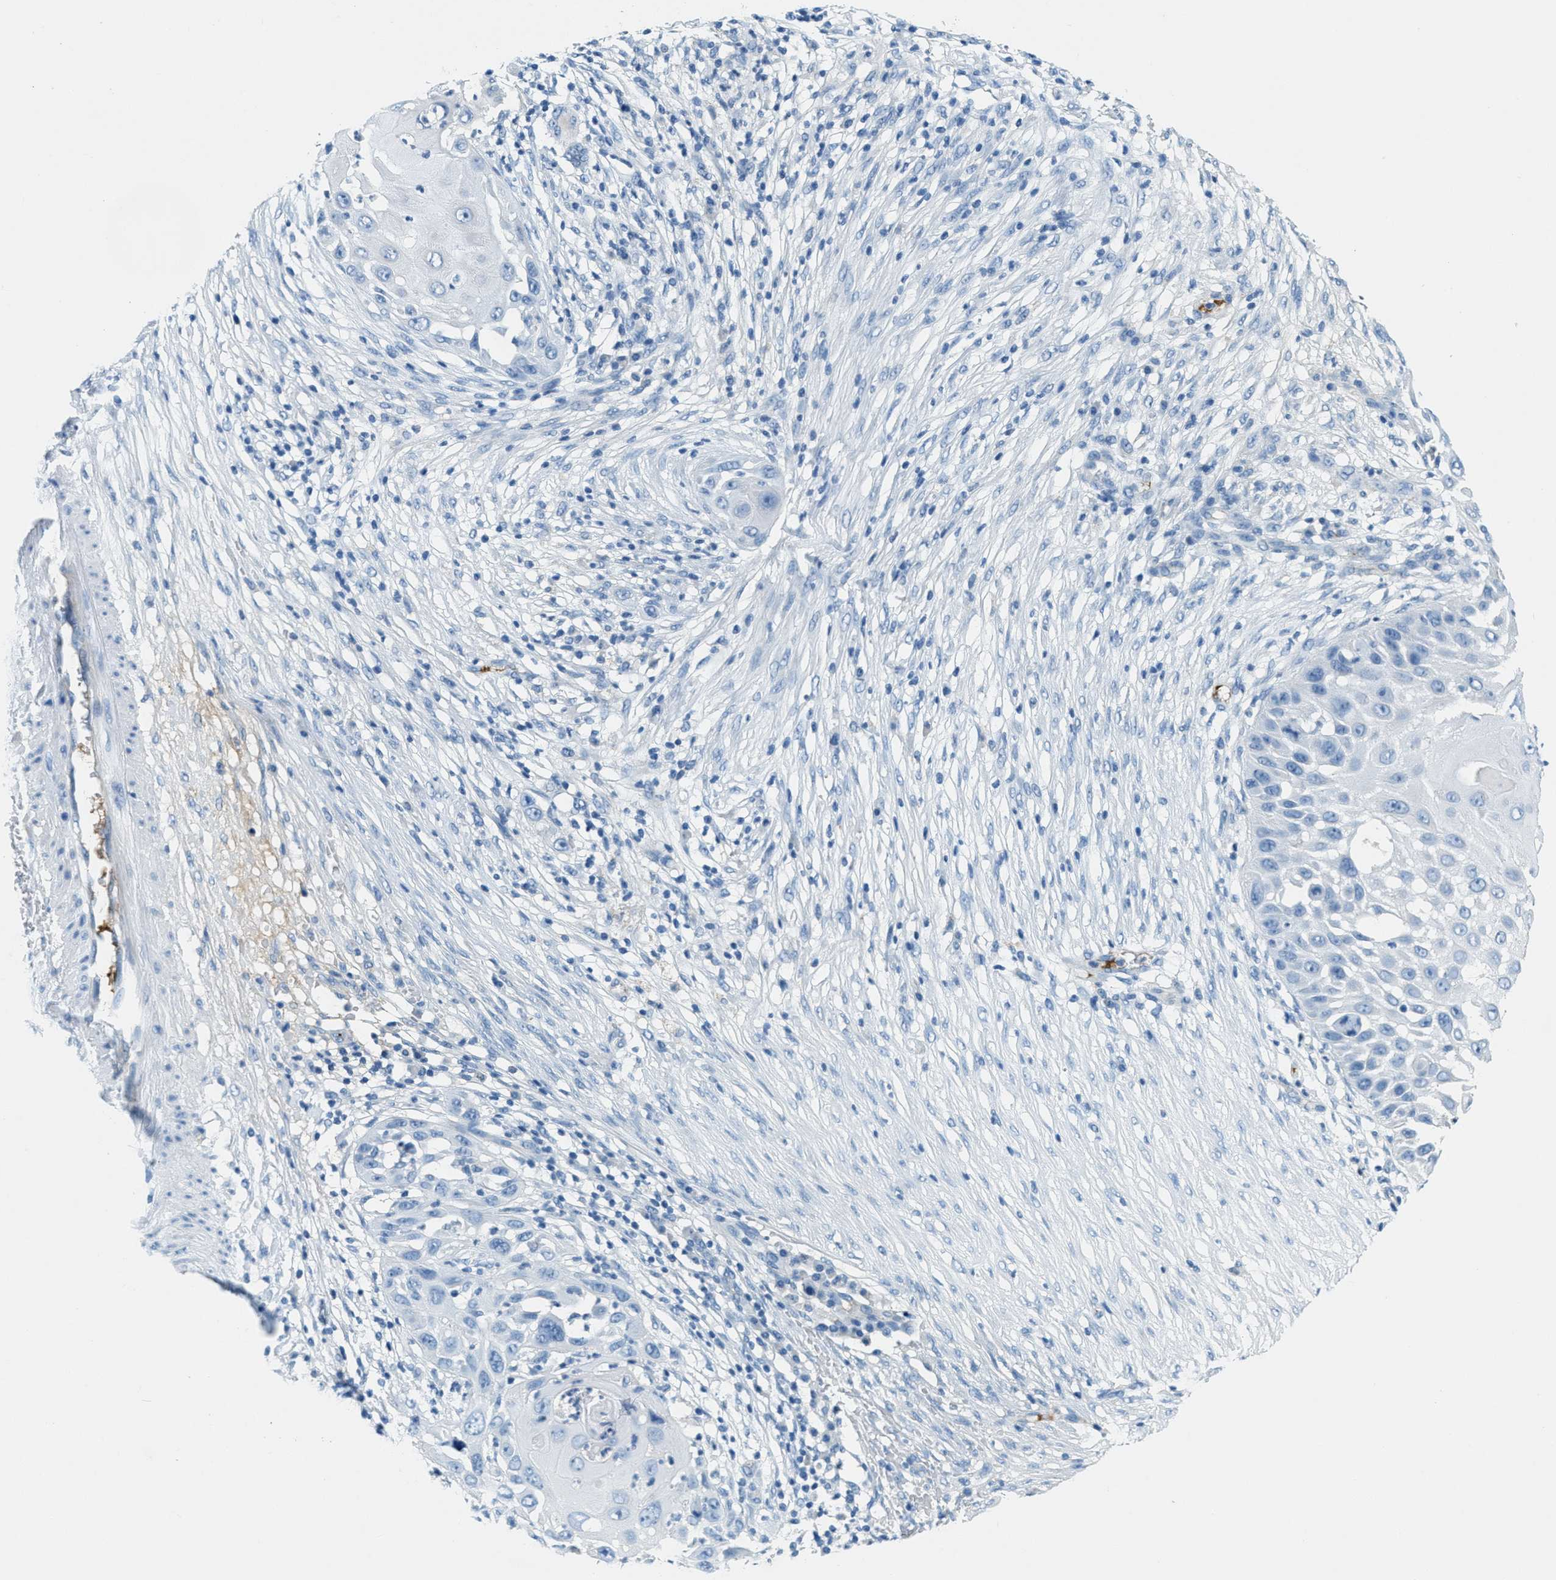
{"staining": {"intensity": "negative", "quantity": "none", "location": "none"}, "tissue": "skin cancer", "cell_type": "Tumor cells", "image_type": "cancer", "snomed": [{"axis": "morphology", "description": "Squamous cell carcinoma, NOS"}, {"axis": "topography", "description": "Skin"}], "caption": "The immunohistochemistry (IHC) histopathology image has no significant positivity in tumor cells of skin squamous cell carcinoma tissue.", "gene": "A2M", "patient": {"sex": "female", "age": 44}}